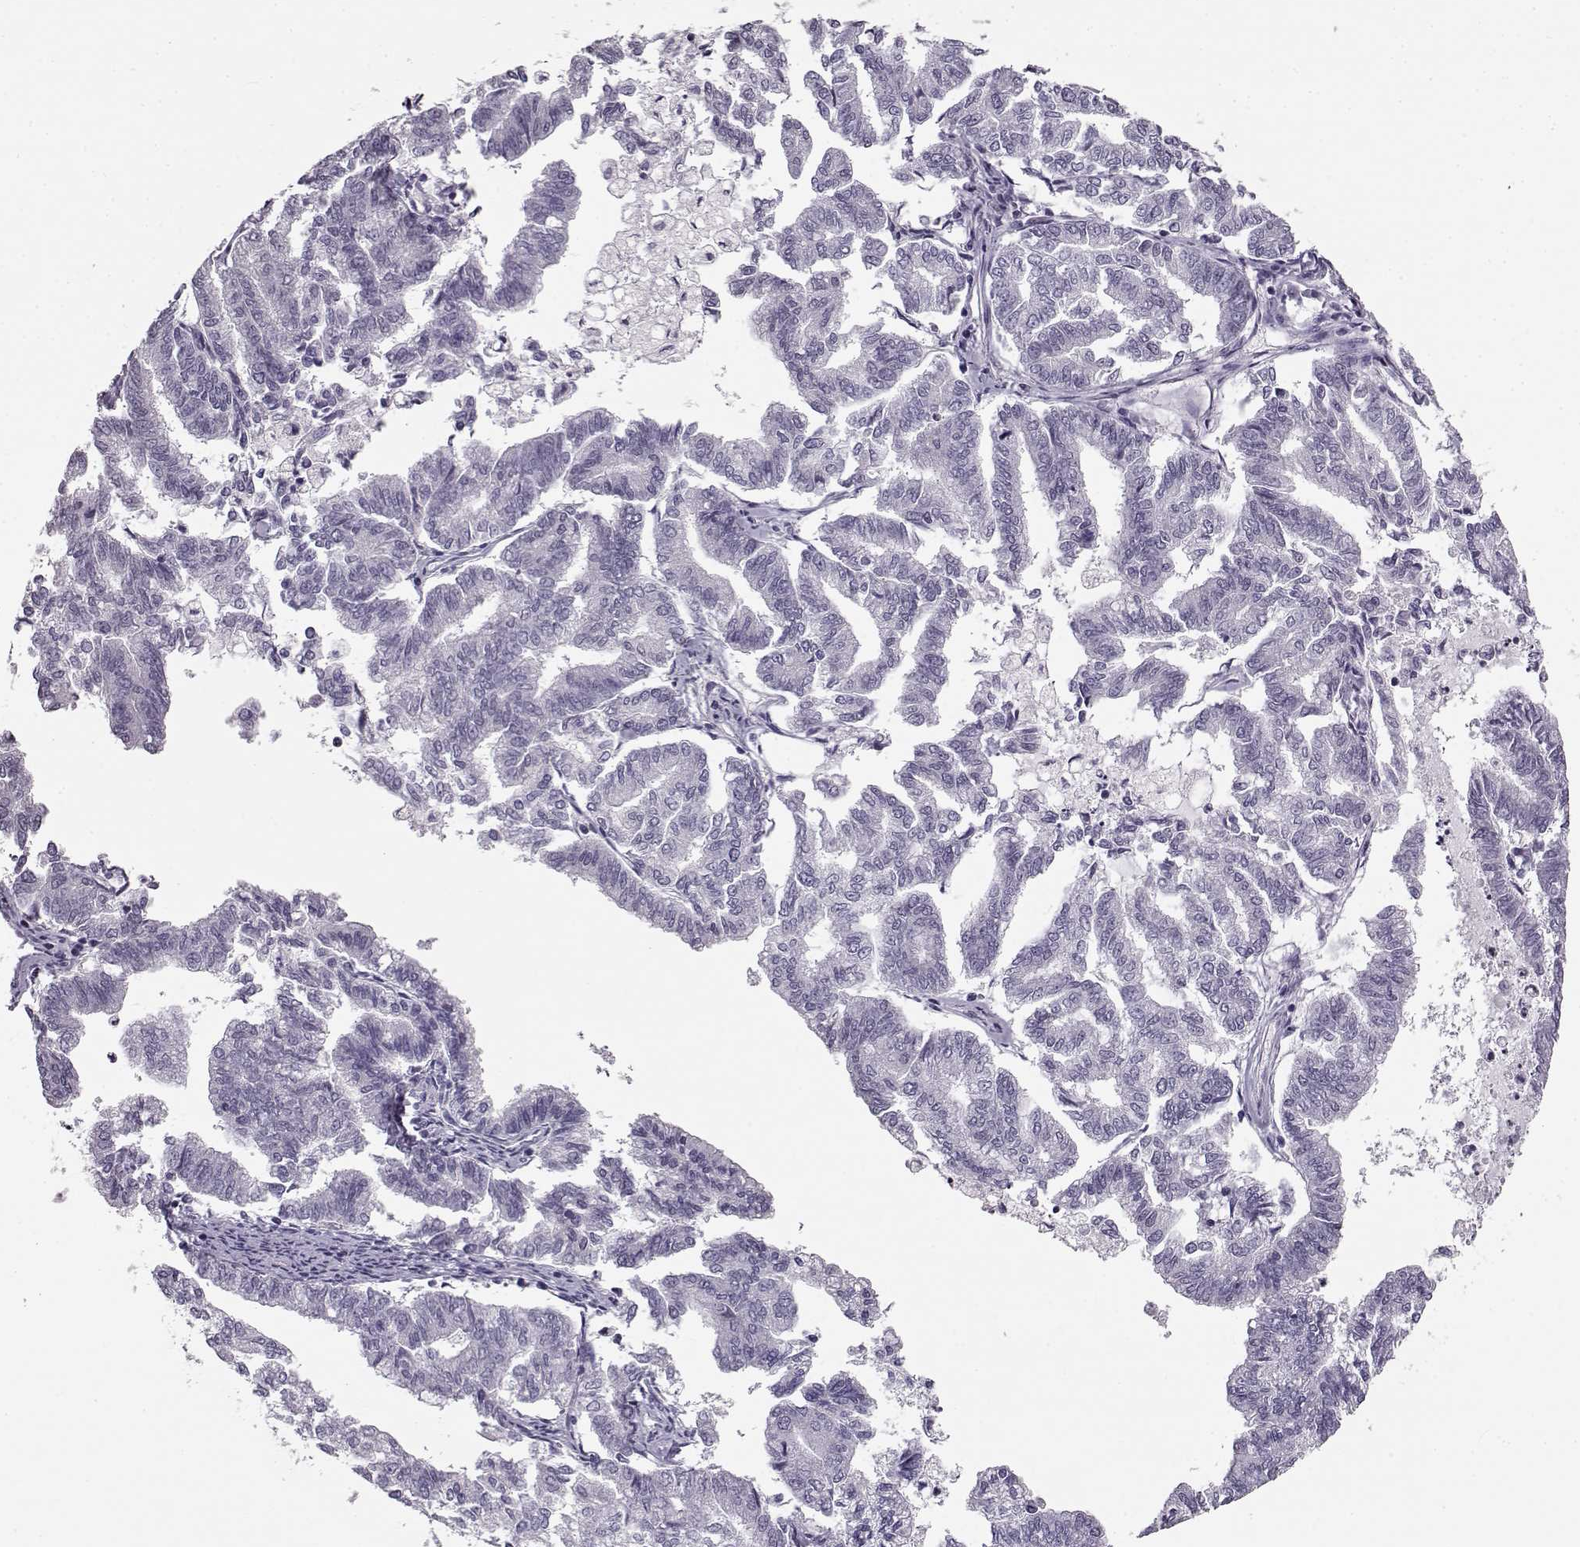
{"staining": {"intensity": "negative", "quantity": "none", "location": "none"}, "tissue": "endometrial cancer", "cell_type": "Tumor cells", "image_type": "cancer", "snomed": [{"axis": "morphology", "description": "Adenocarcinoma, NOS"}, {"axis": "topography", "description": "Endometrium"}], "caption": "Protein analysis of endometrial cancer (adenocarcinoma) demonstrates no significant staining in tumor cells.", "gene": "RP1L1", "patient": {"sex": "female", "age": 79}}